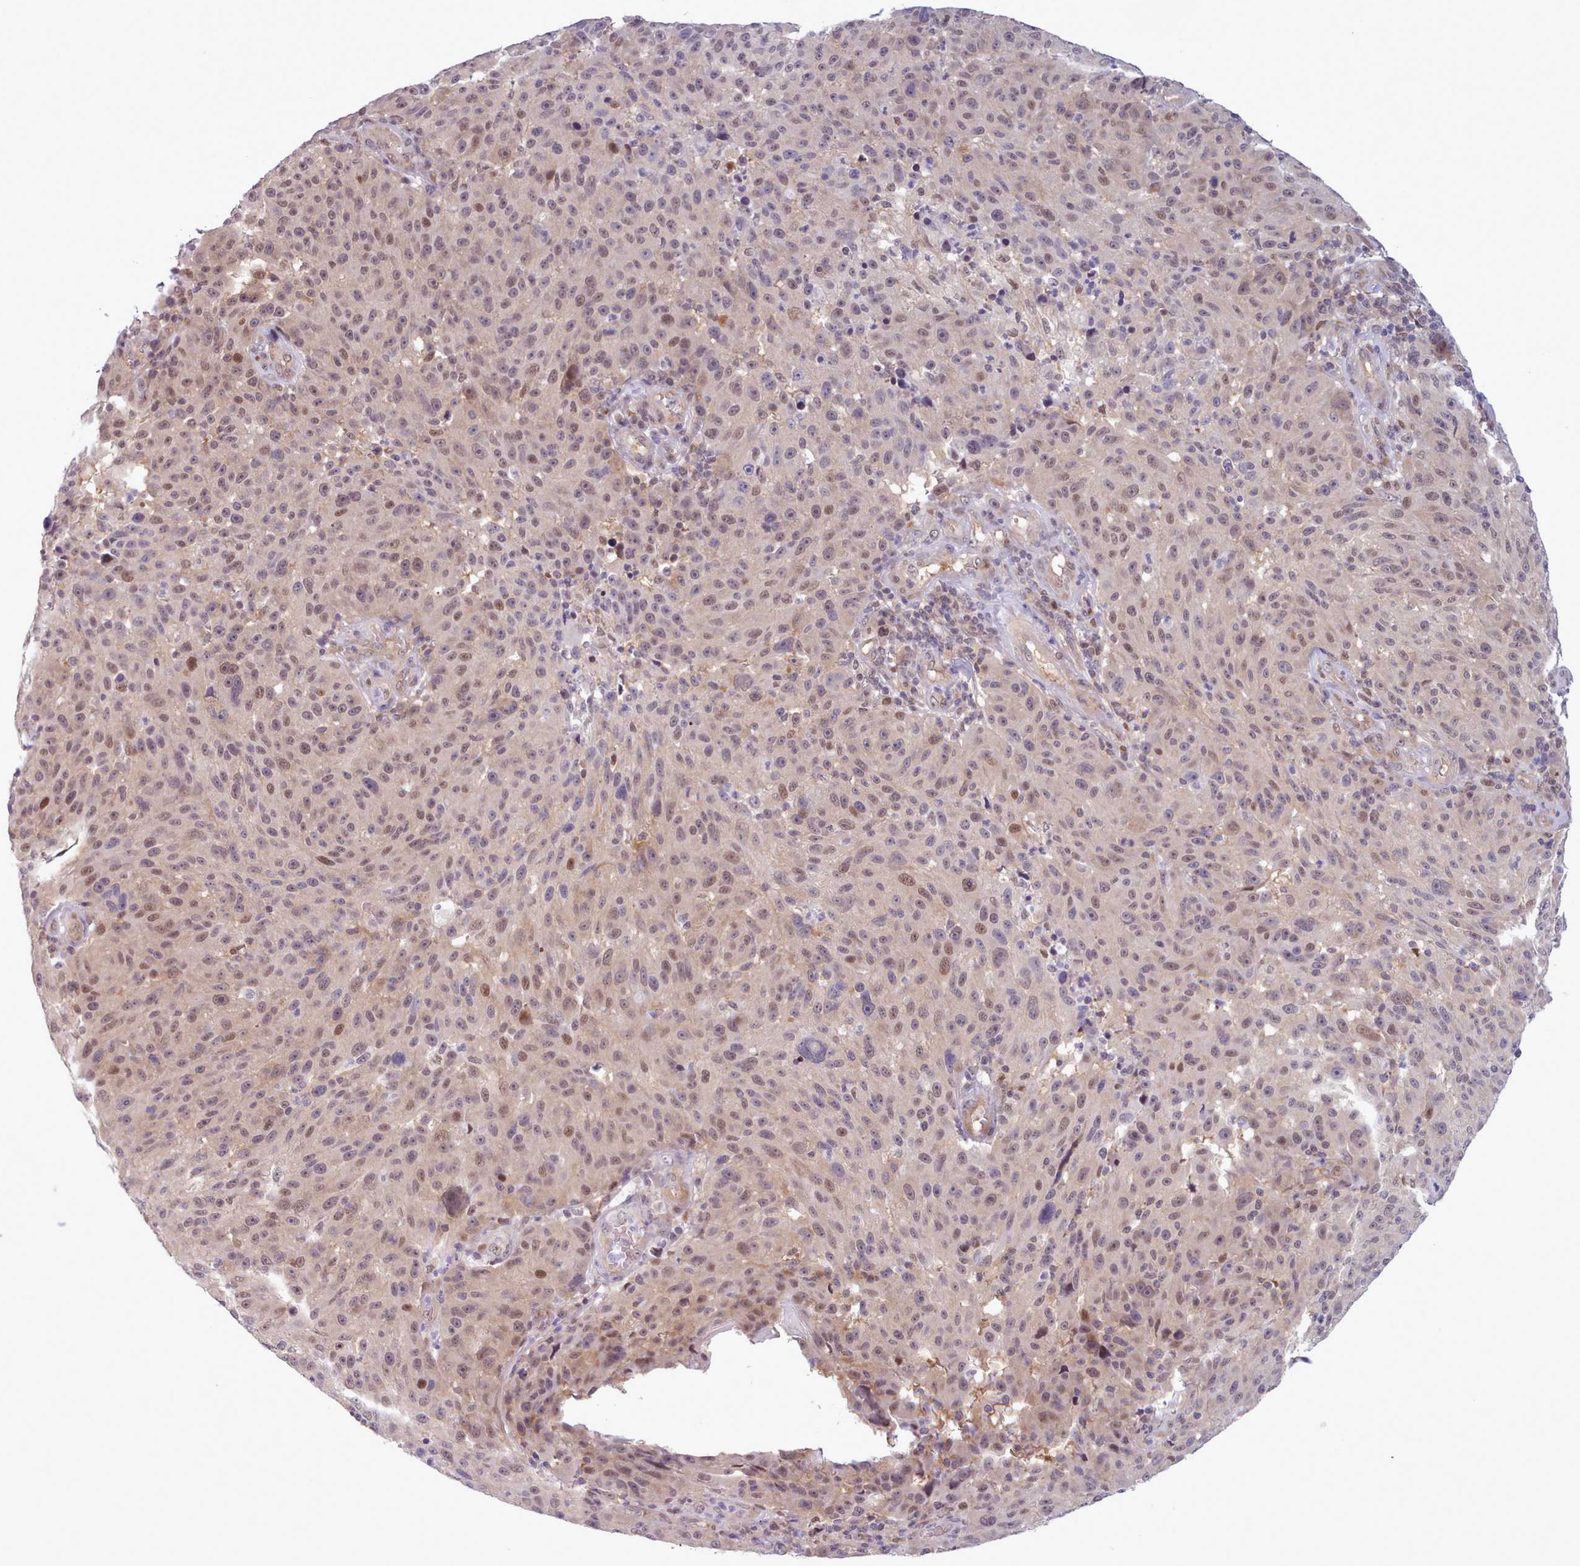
{"staining": {"intensity": "moderate", "quantity": "25%-75%", "location": "nuclear"}, "tissue": "melanoma", "cell_type": "Tumor cells", "image_type": "cancer", "snomed": [{"axis": "morphology", "description": "Malignant melanoma, NOS"}, {"axis": "topography", "description": "Skin"}], "caption": "An immunohistochemistry image of tumor tissue is shown. Protein staining in brown labels moderate nuclear positivity in melanoma within tumor cells.", "gene": "KBTBD7", "patient": {"sex": "male", "age": 53}}